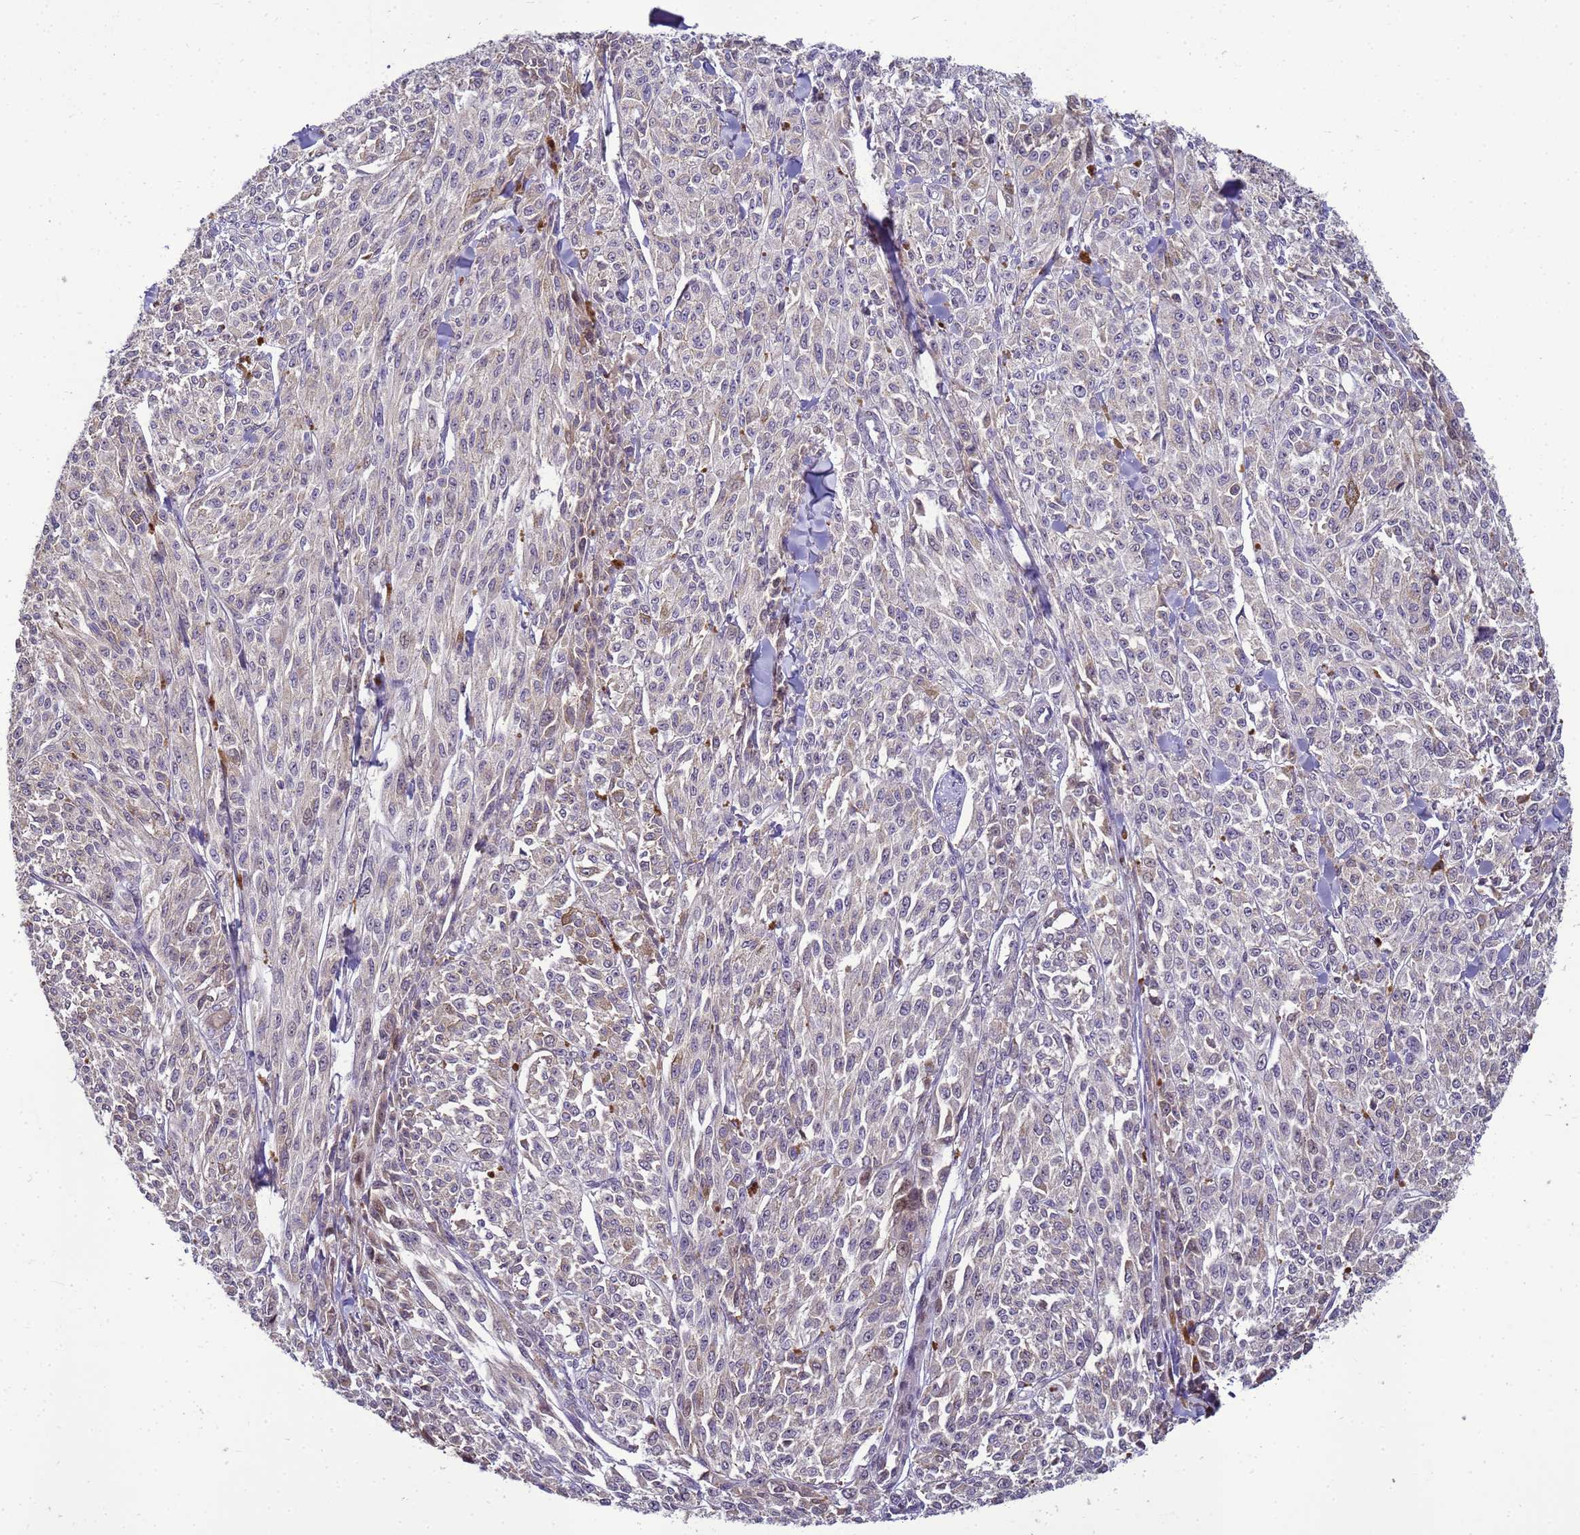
{"staining": {"intensity": "weak", "quantity": "<25%", "location": "cytoplasmic/membranous,nuclear"}, "tissue": "melanoma", "cell_type": "Tumor cells", "image_type": "cancer", "snomed": [{"axis": "morphology", "description": "Malignant melanoma, NOS"}, {"axis": "topography", "description": "Skin"}], "caption": "This is a photomicrograph of immunohistochemistry (IHC) staining of melanoma, which shows no positivity in tumor cells.", "gene": "TMEM74B", "patient": {"sex": "female", "age": 52}}